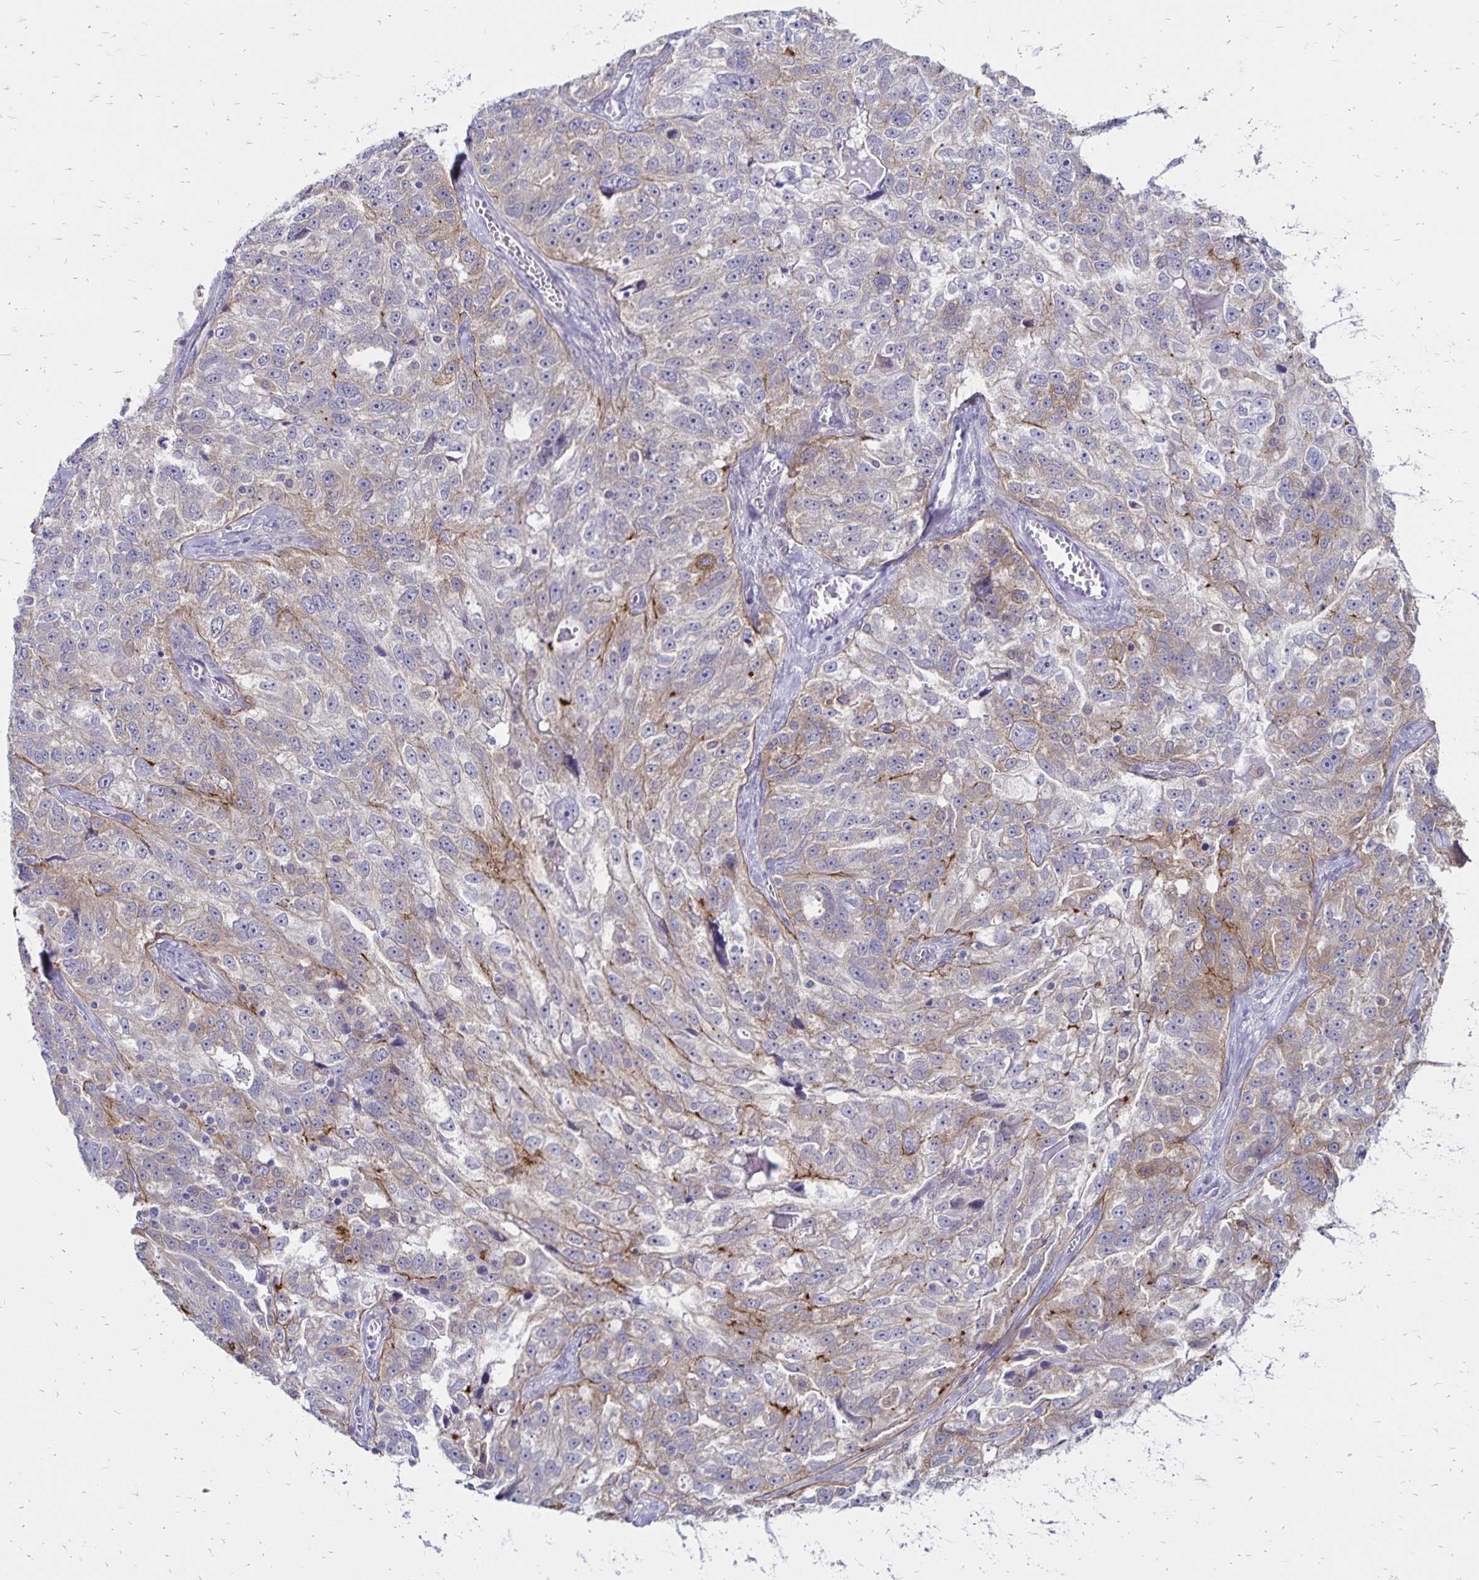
{"staining": {"intensity": "weak", "quantity": "<25%", "location": "cytoplasmic/membranous"}, "tissue": "ovarian cancer", "cell_type": "Tumor cells", "image_type": "cancer", "snomed": [{"axis": "morphology", "description": "Cystadenocarcinoma, serous, NOS"}, {"axis": "topography", "description": "Ovary"}], "caption": "The photomicrograph displays no staining of tumor cells in ovarian cancer (serous cystadenocarcinoma).", "gene": "TNS3", "patient": {"sex": "female", "age": 51}}